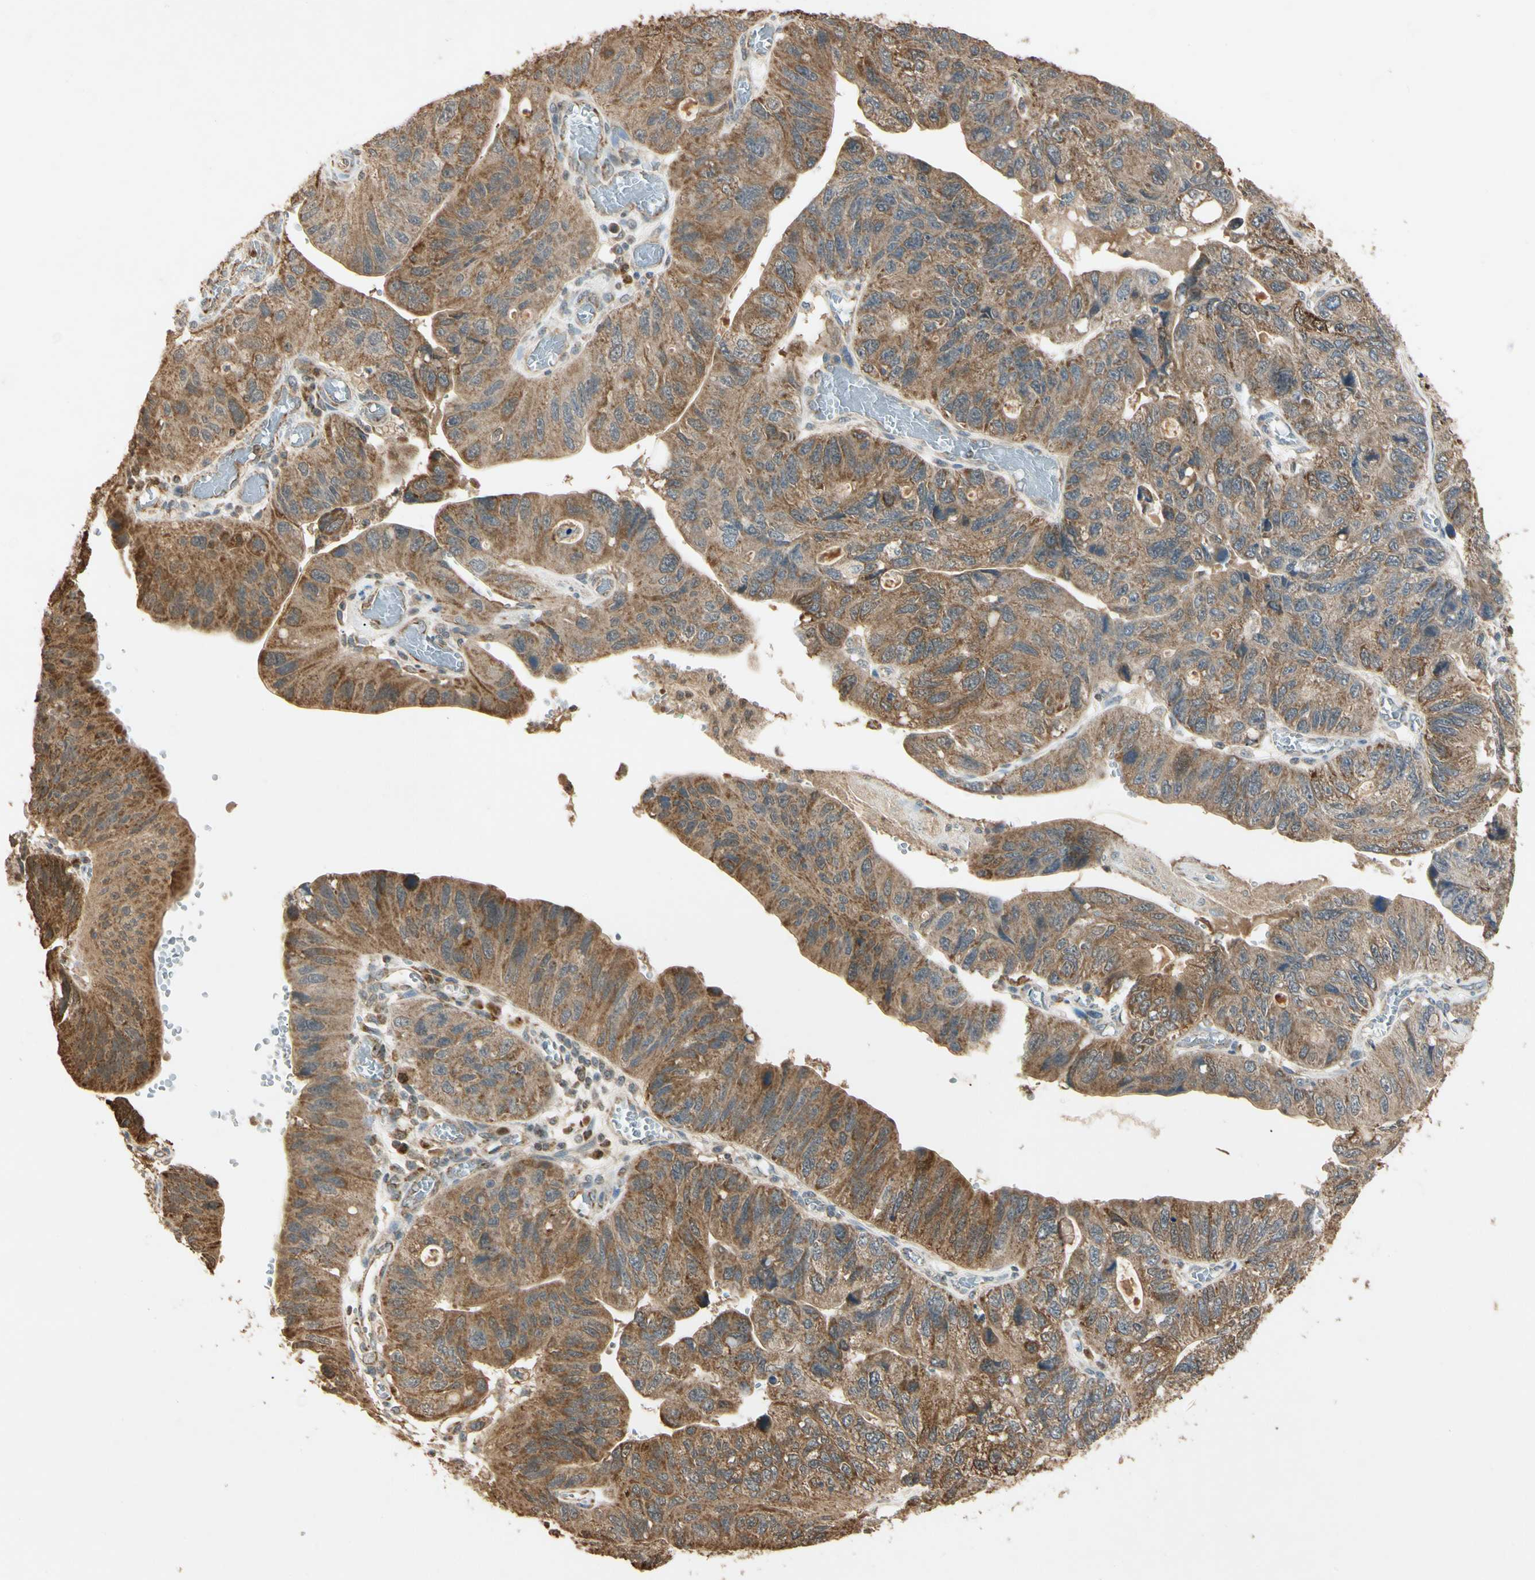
{"staining": {"intensity": "moderate", "quantity": ">75%", "location": "cytoplasmic/membranous"}, "tissue": "stomach cancer", "cell_type": "Tumor cells", "image_type": "cancer", "snomed": [{"axis": "morphology", "description": "Adenocarcinoma, NOS"}, {"axis": "topography", "description": "Stomach"}], "caption": "Adenocarcinoma (stomach) stained with DAB immunohistochemistry (IHC) demonstrates medium levels of moderate cytoplasmic/membranous positivity in about >75% of tumor cells. (DAB (3,3'-diaminobenzidine) IHC, brown staining for protein, blue staining for nuclei).", "gene": "PRDX5", "patient": {"sex": "male", "age": 59}}